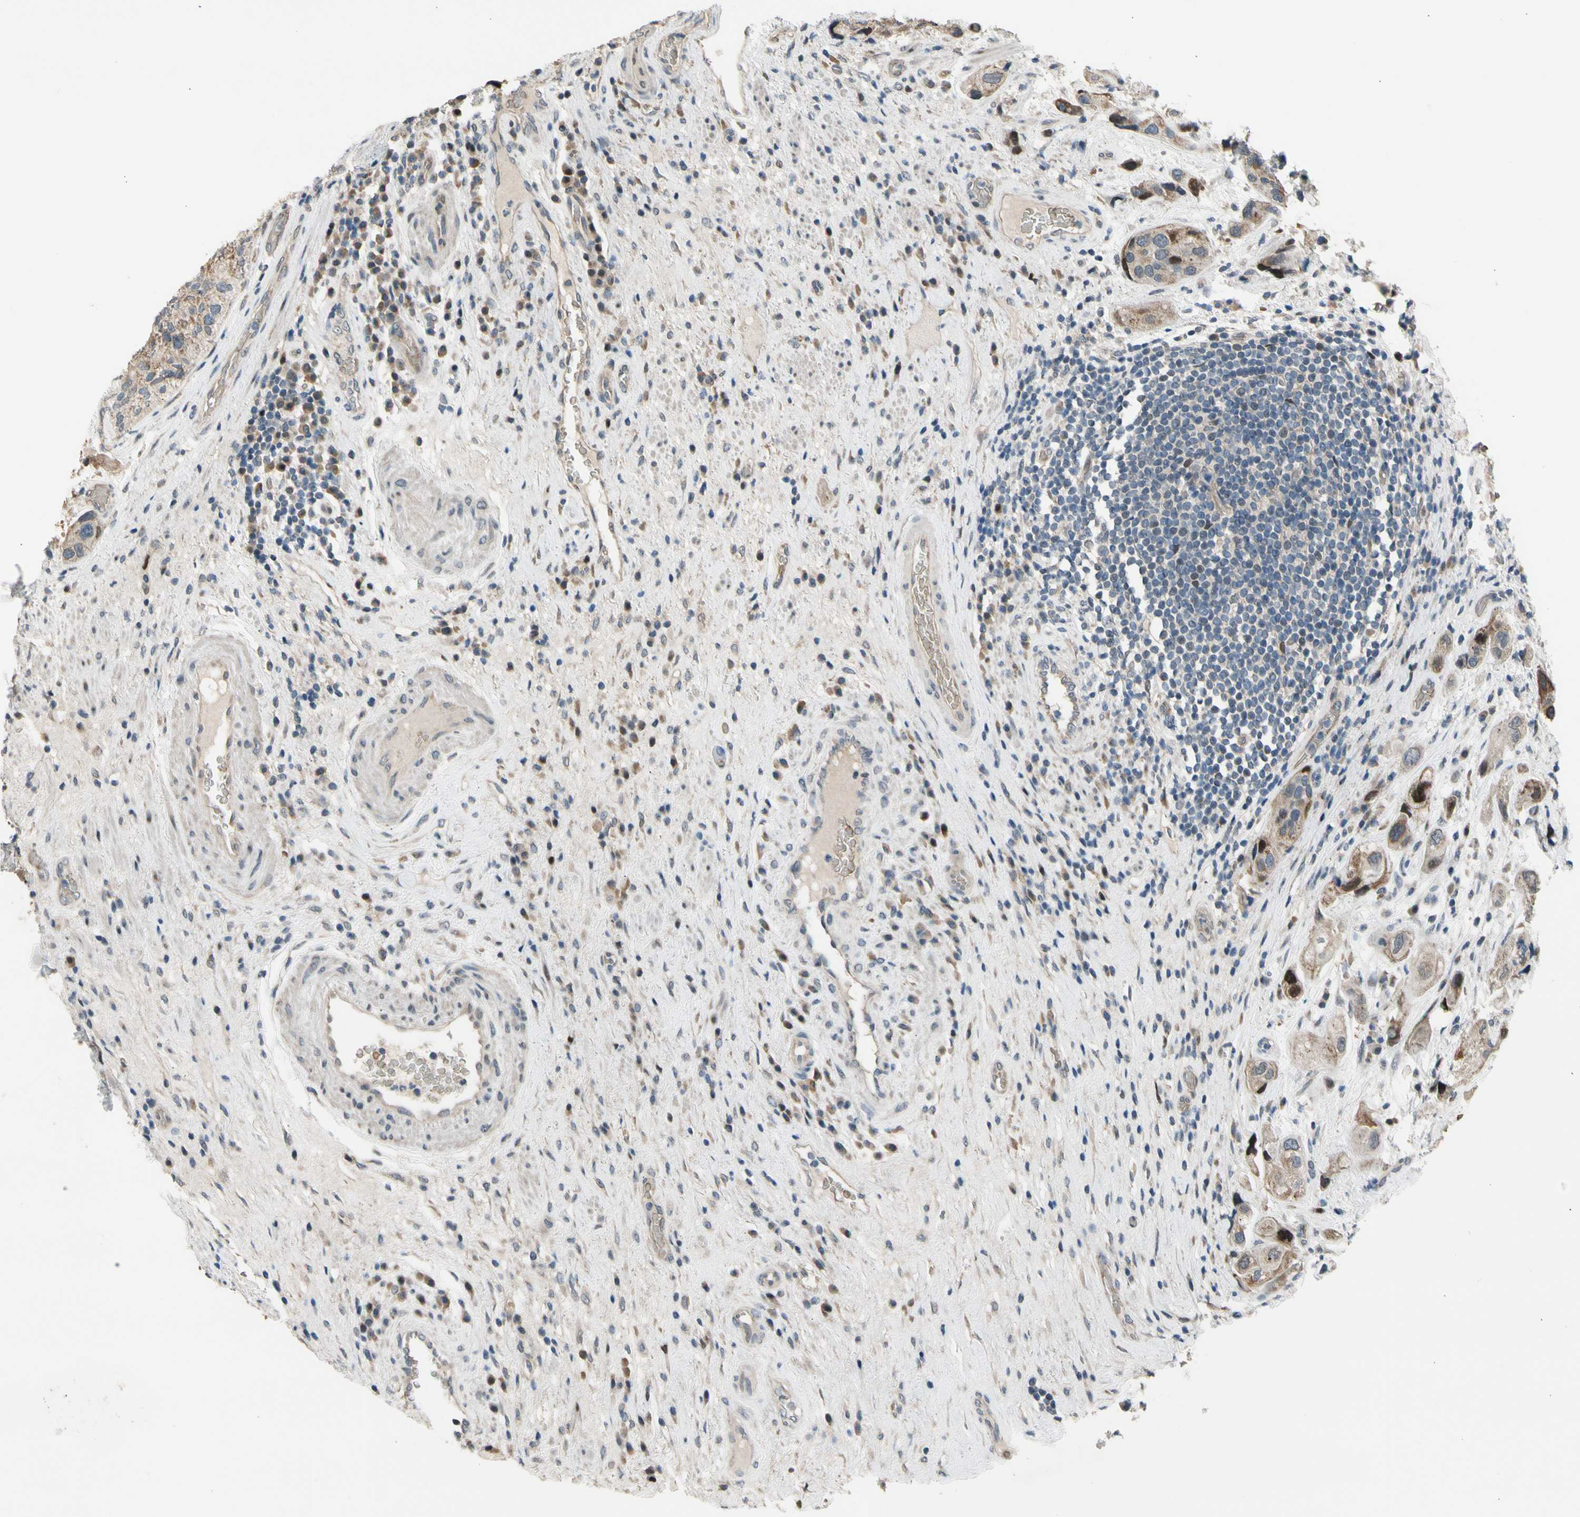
{"staining": {"intensity": "weak", "quantity": ">75%", "location": "cytoplasmic/membranous"}, "tissue": "urothelial cancer", "cell_type": "Tumor cells", "image_type": "cancer", "snomed": [{"axis": "morphology", "description": "Urothelial carcinoma, High grade"}, {"axis": "topography", "description": "Urinary bladder"}], "caption": "A brown stain shows weak cytoplasmic/membranous positivity of a protein in human urothelial cancer tumor cells.", "gene": "ZNF184", "patient": {"sex": "female", "age": 64}}